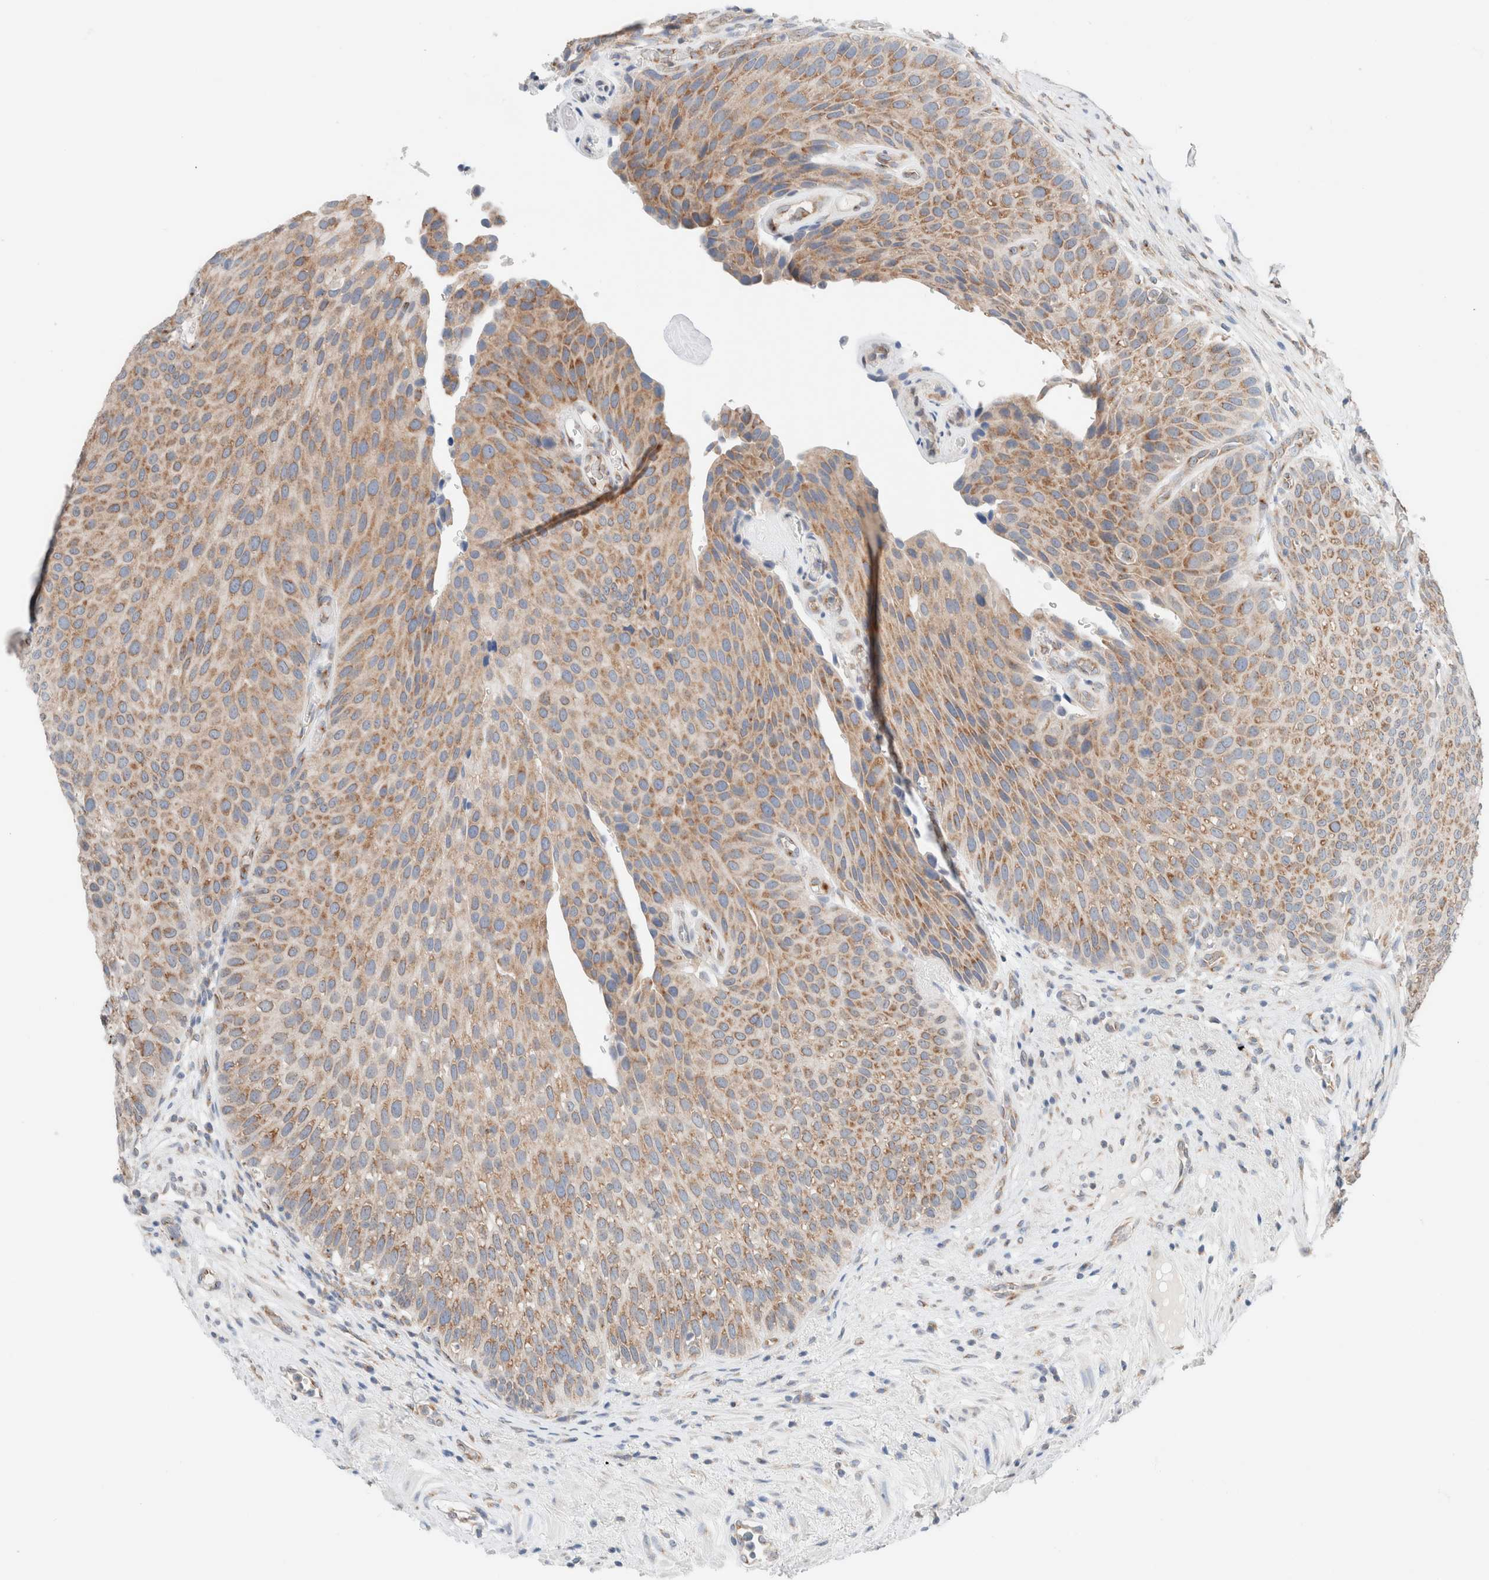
{"staining": {"intensity": "moderate", "quantity": ">75%", "location": "cytoplasmic/membranous"}, "tissue": "urothelial cancer", "cell_type": "Tumor cells", "image_type": "cancer", "snomed": [{"axis": "morphology", "description": "Normal tissue, NOS"}, {"axis": "morphology", "description": "Urothelial carcinoma, Low grade"}, {"axis": "topography", "description": "Urinary bladder"}, {"axis": "topography", "description": "Prostate"}], "caption": "Tumor cells demonstrate medium levels of moderate cytoplasmic/membranous expression in about >75% of cells in human low-grade urothelial carcinoma.", "gene": "CASC3", "patient": {"sex": "male", "age": 60}}